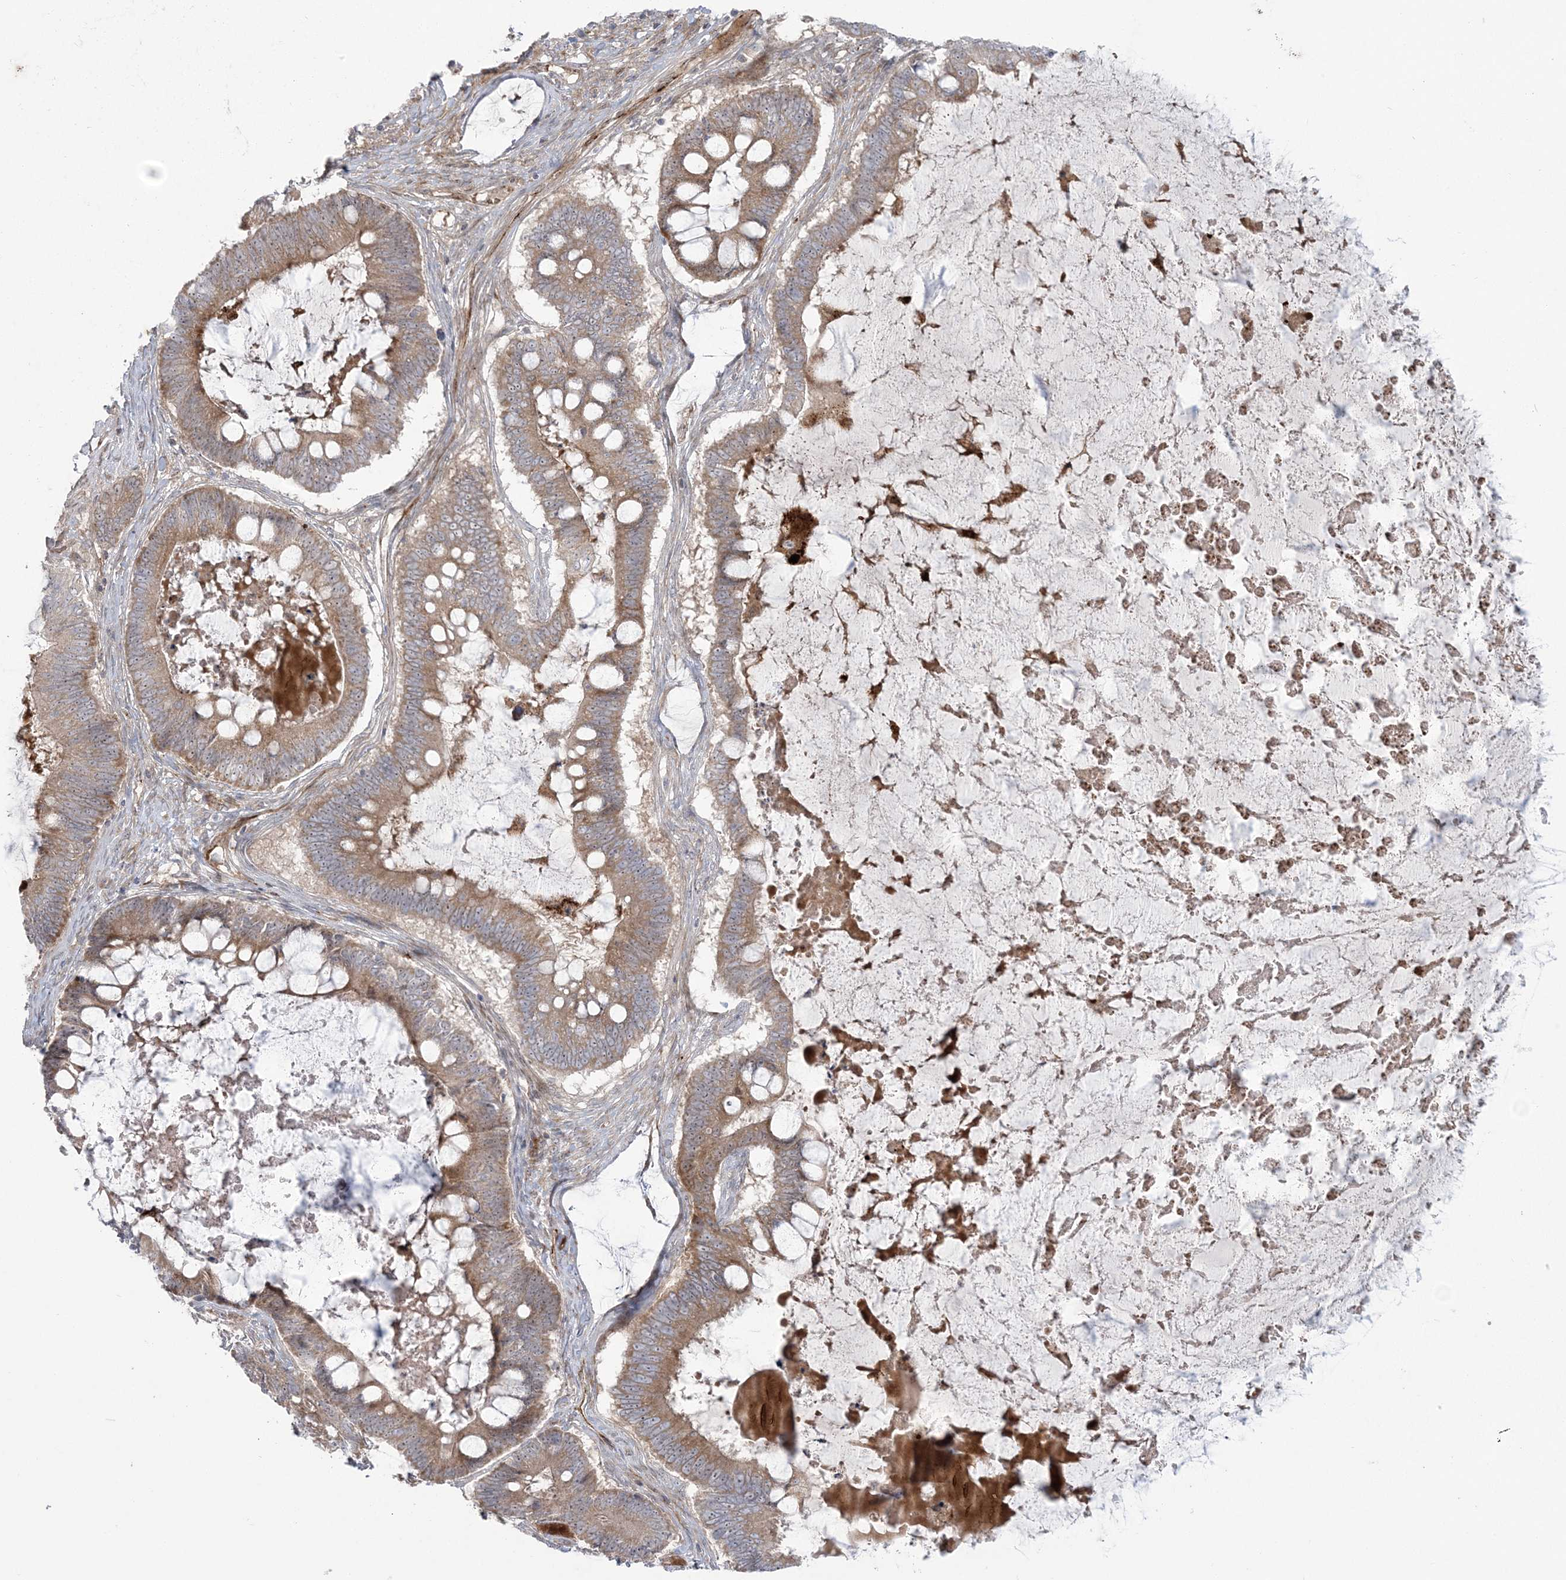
{"staining": {"intensity": "moderate", "quantity": ">75%", "location": "cytoplasmic/membranous"}, "tissue": "ovarian cancer", "cell_type": "Tumor cells", "image_type": "cancer", "snomed": [{"axis": "morphology", "description": "Cystadenocarcinoma, mucinous, NOS"}, {"axis": "topography", "description": "Ovary"}], "caption": "Moderate cytoplasmic/membranous protein expression is seen in about >75% of tumor cells in ovarian cancer.", "gene": "NUDT9", "patient": {"sex": "female", "age": 61}}